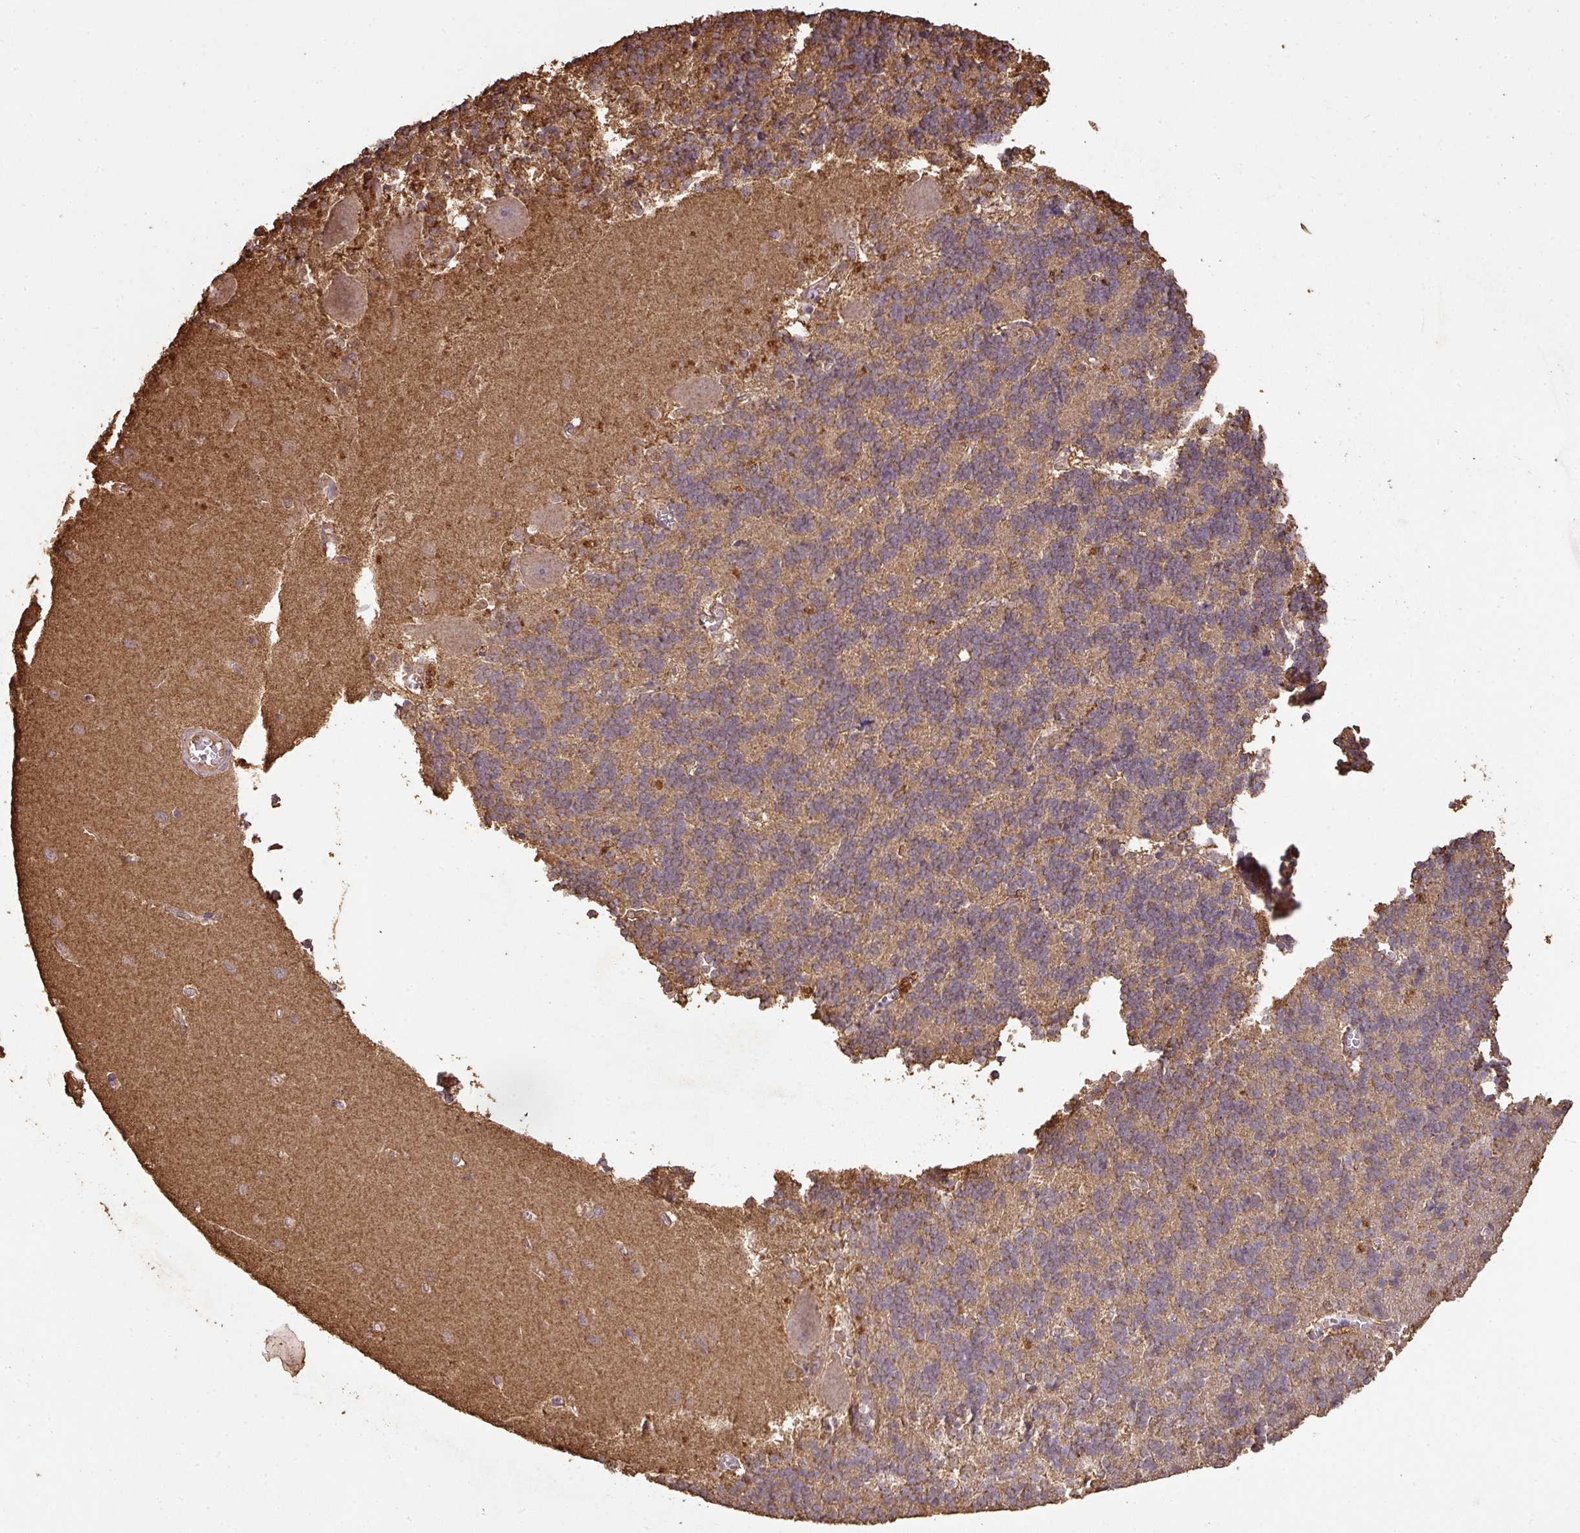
{"staining": {"intensity": "weak", "quantity": "<25%", "location": "cytoplasmic/membranous"}, "tissue": "cerebellum", "cell_type": "Cells in granular layer", "image_type": "normal", "snomed": [{"axis": "morphology", "description": "Normal tissue, NOS"}, {"axis": "topography", "description": "Cerebellum"}], "caption": "Histopathology image shows no protein positivity in cells in granular layer of normal cerebellum. (Immunohistochemistry, brightfield microscopy, high magnification).", "gene": "ATAT1", "patient": {"sex": "male", "age": 37}}